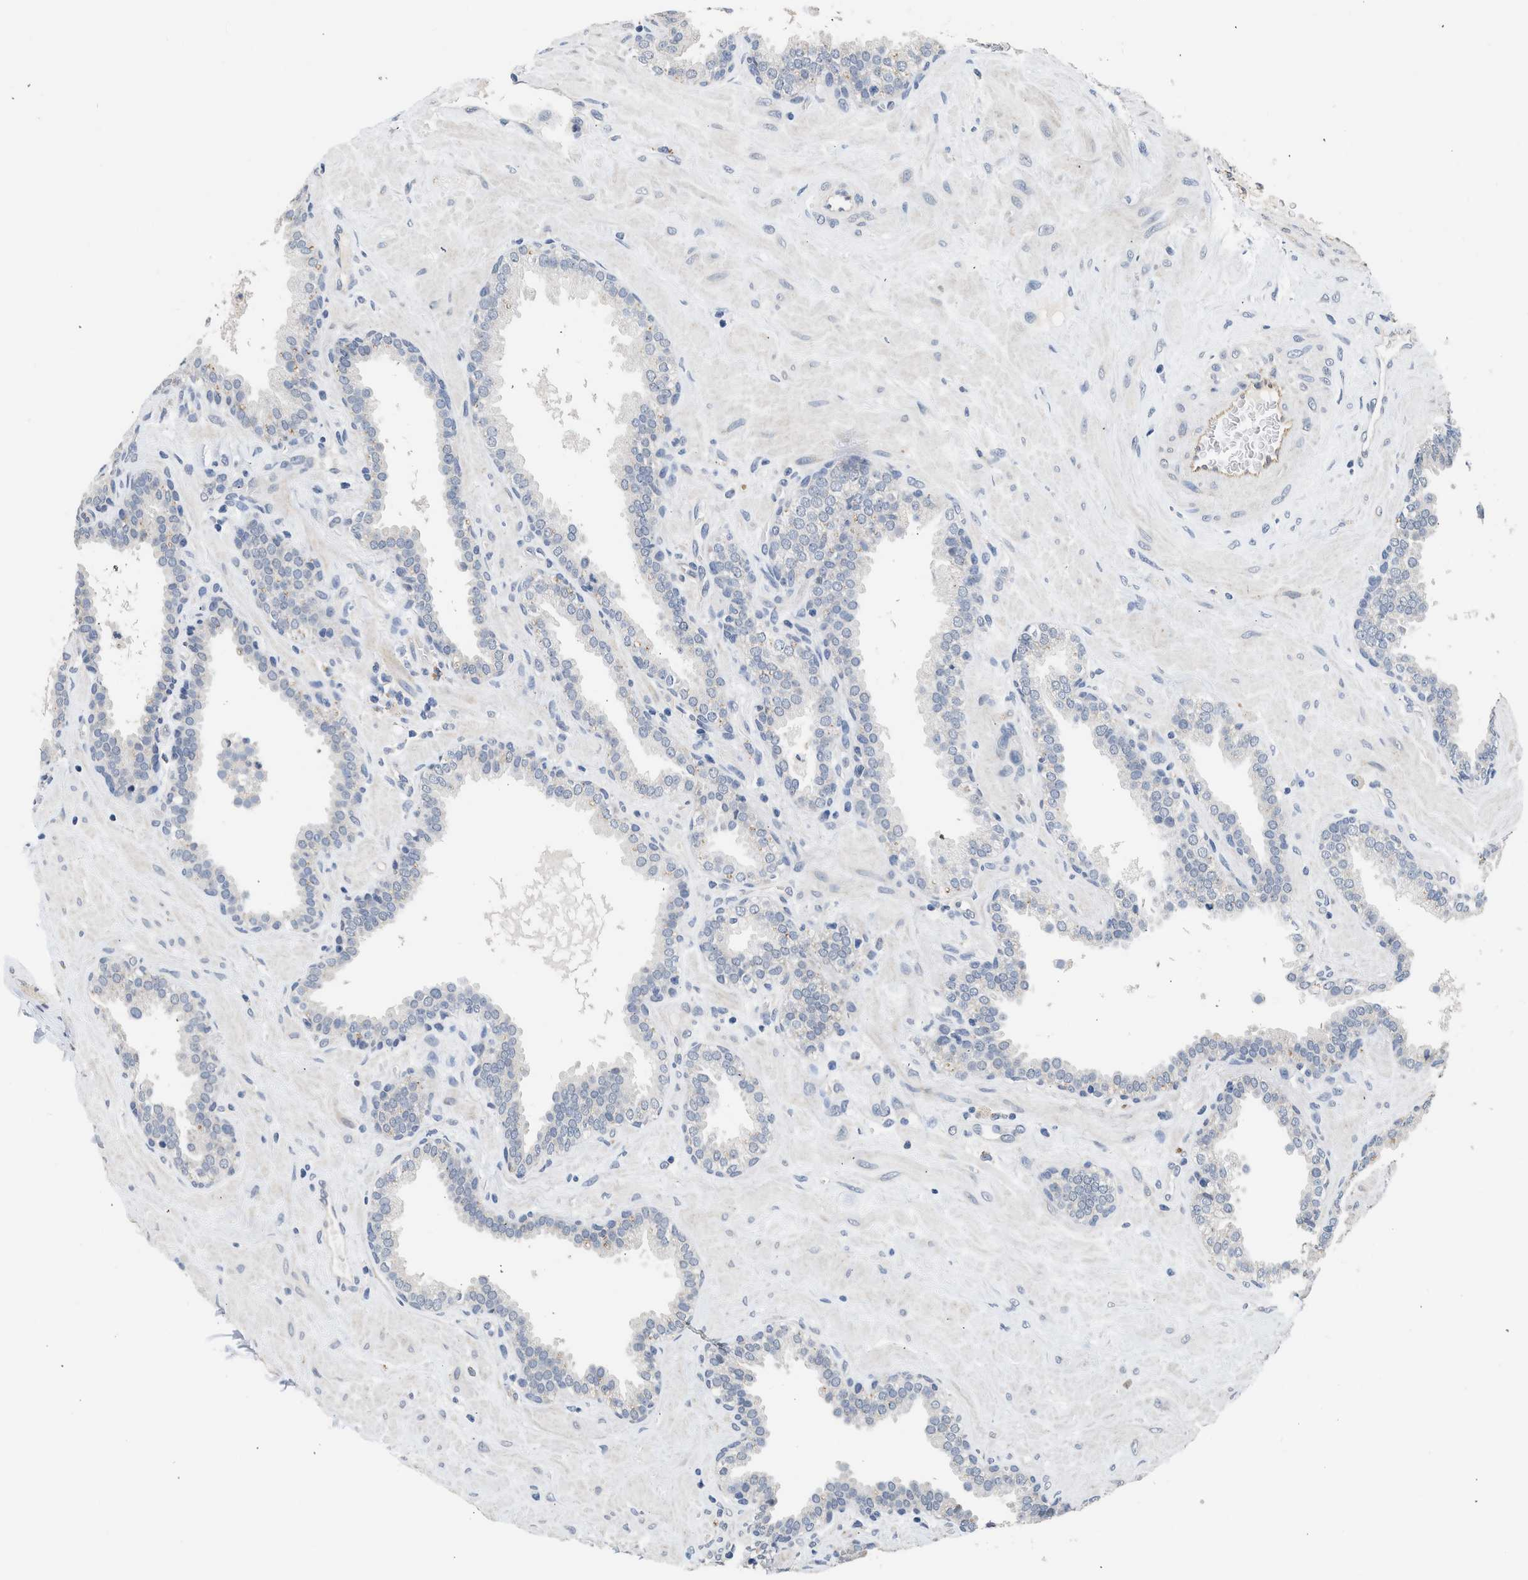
{"staining": {"intensity": "negative", "quantity": "none", "location": "none"}, "tissue": "prostate", "cell_type": "Glandular cells", "image_type": "normal", "snomed": [{"axis": "morphology", "description": "Normal tissue, NOS"}, {"axis": "topography", "description": "Prostate"}], "caption": "IHC of unremarkable human prostate shows no expression in glandular cells.", "gene": "CSF3R", "patient": {"sex": "male", "age": 51}}